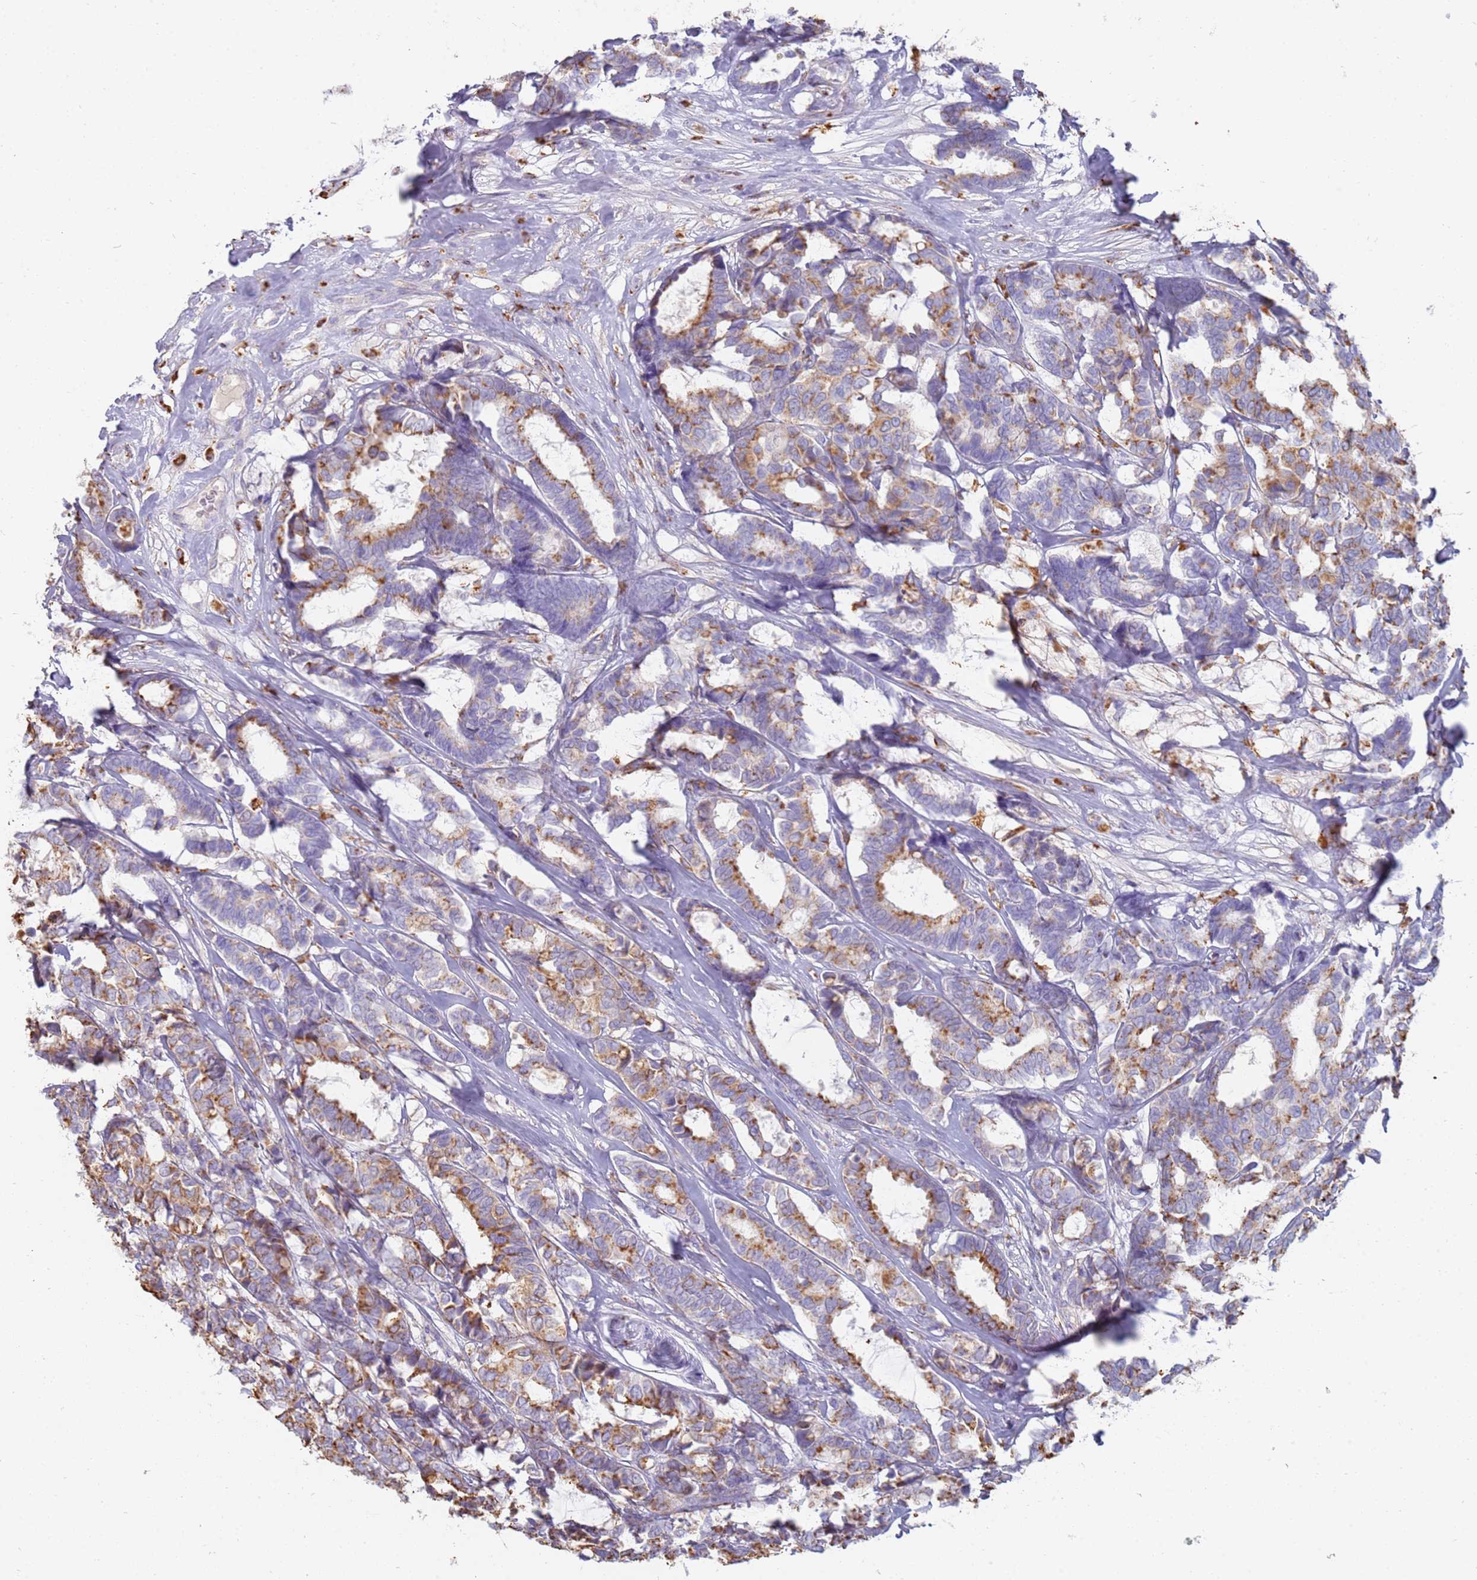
{"staining": {"intensity": "moderate", "quantity": ">75%", "location": "cytoplasmic/membranous"}, "tissue": "breast cancer", "cell_type": "Tumor cells", "image_type": "cancer", "snomed": [{"axis": "morphology", "description": "Duct carcinoma"}, {"axis": "topography", "description": "Breast"}], "caption": "Tumor cells display medium levels of moderate cytoplasmic/membranous positivity in about >75% of cells in human breast cancer (infiltrating ductal carcinoma). The protein of interest is stained brown, and the nuclei are stained in blue (DAB (3,3'-diaminobenzidine) IHC with brightfield microscopy, high magnification).", "gene": "TMEM229B", "patient": {"sex": "female", "age": 87}}